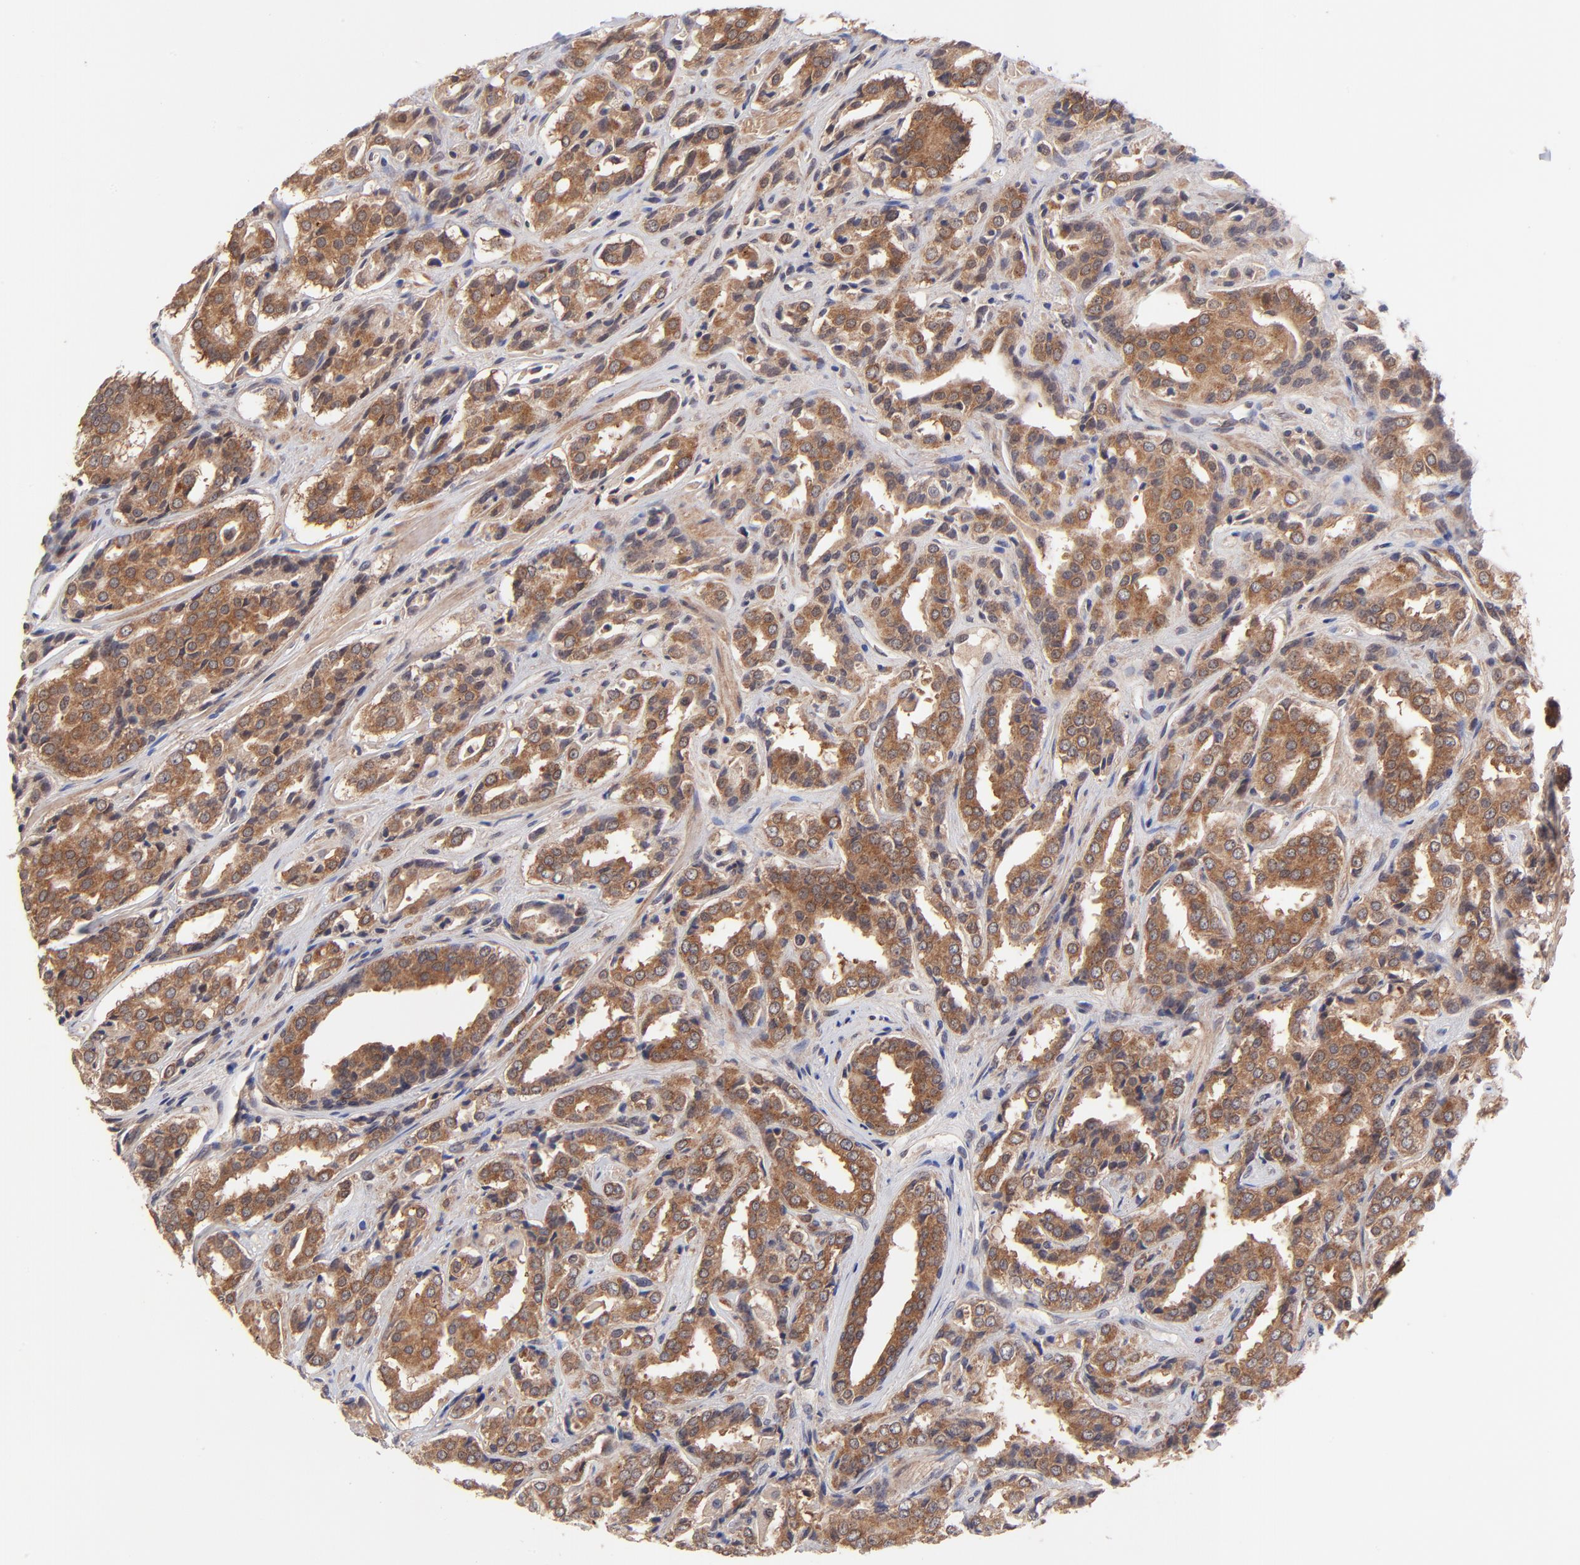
{"staining": {"intensity": "strong", "quantity": ">75%", "location": "cytoplasmic/membranous"}, "tissue": "prostate cancer", "cell_type": "Tumor cells", "image_type": "cancer", "snomed": [{"axis": "morphology", "description": "Adenocarcinoma, Medium grade"}, {"axis": "topography", "description": "Prostate"}], "caption": "Prostate cancer stained with a protein marker displays strong staining in tumor cells.", "gene": "BAIAP2L2", "patient": {"sex": "male", "age": 60}}